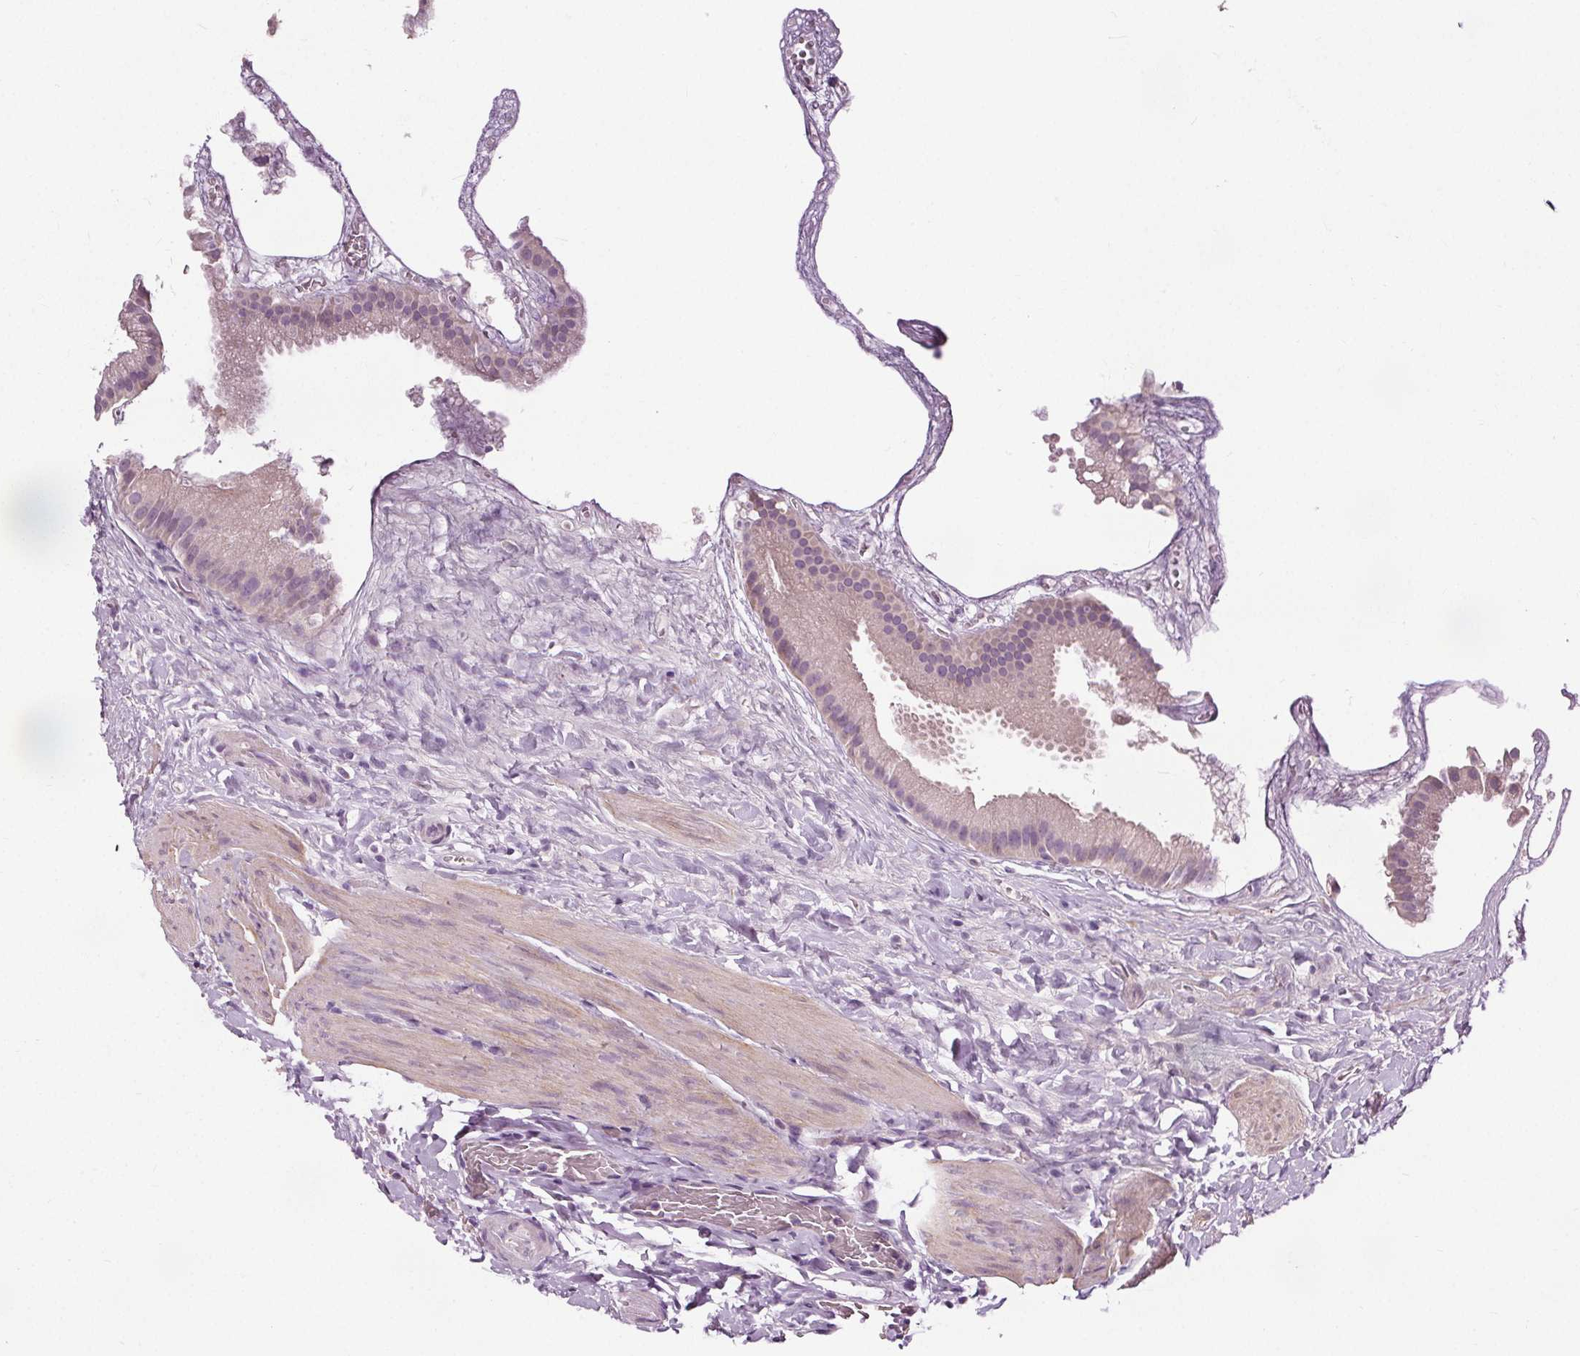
{"staining": {"intensity": "negative", "quantity": "none", "location": "none"}, "tissue": "gallbladder", "cell_type": "Glandular cells", "image_type": "normal", "snomed": [{"axis": "morphology", "description": "Normal tissue, NOS"}, {"axis": "topography", "description": "Gallbladder"}], "caption": "IHC of normal gallbladder exhibits no expression in glandular cells. (DAB immunohistochemistry (IHC) with hematoxylin counter stain).", "gene": "RASA1", "patient": {"sex": "female", "age": 63}}